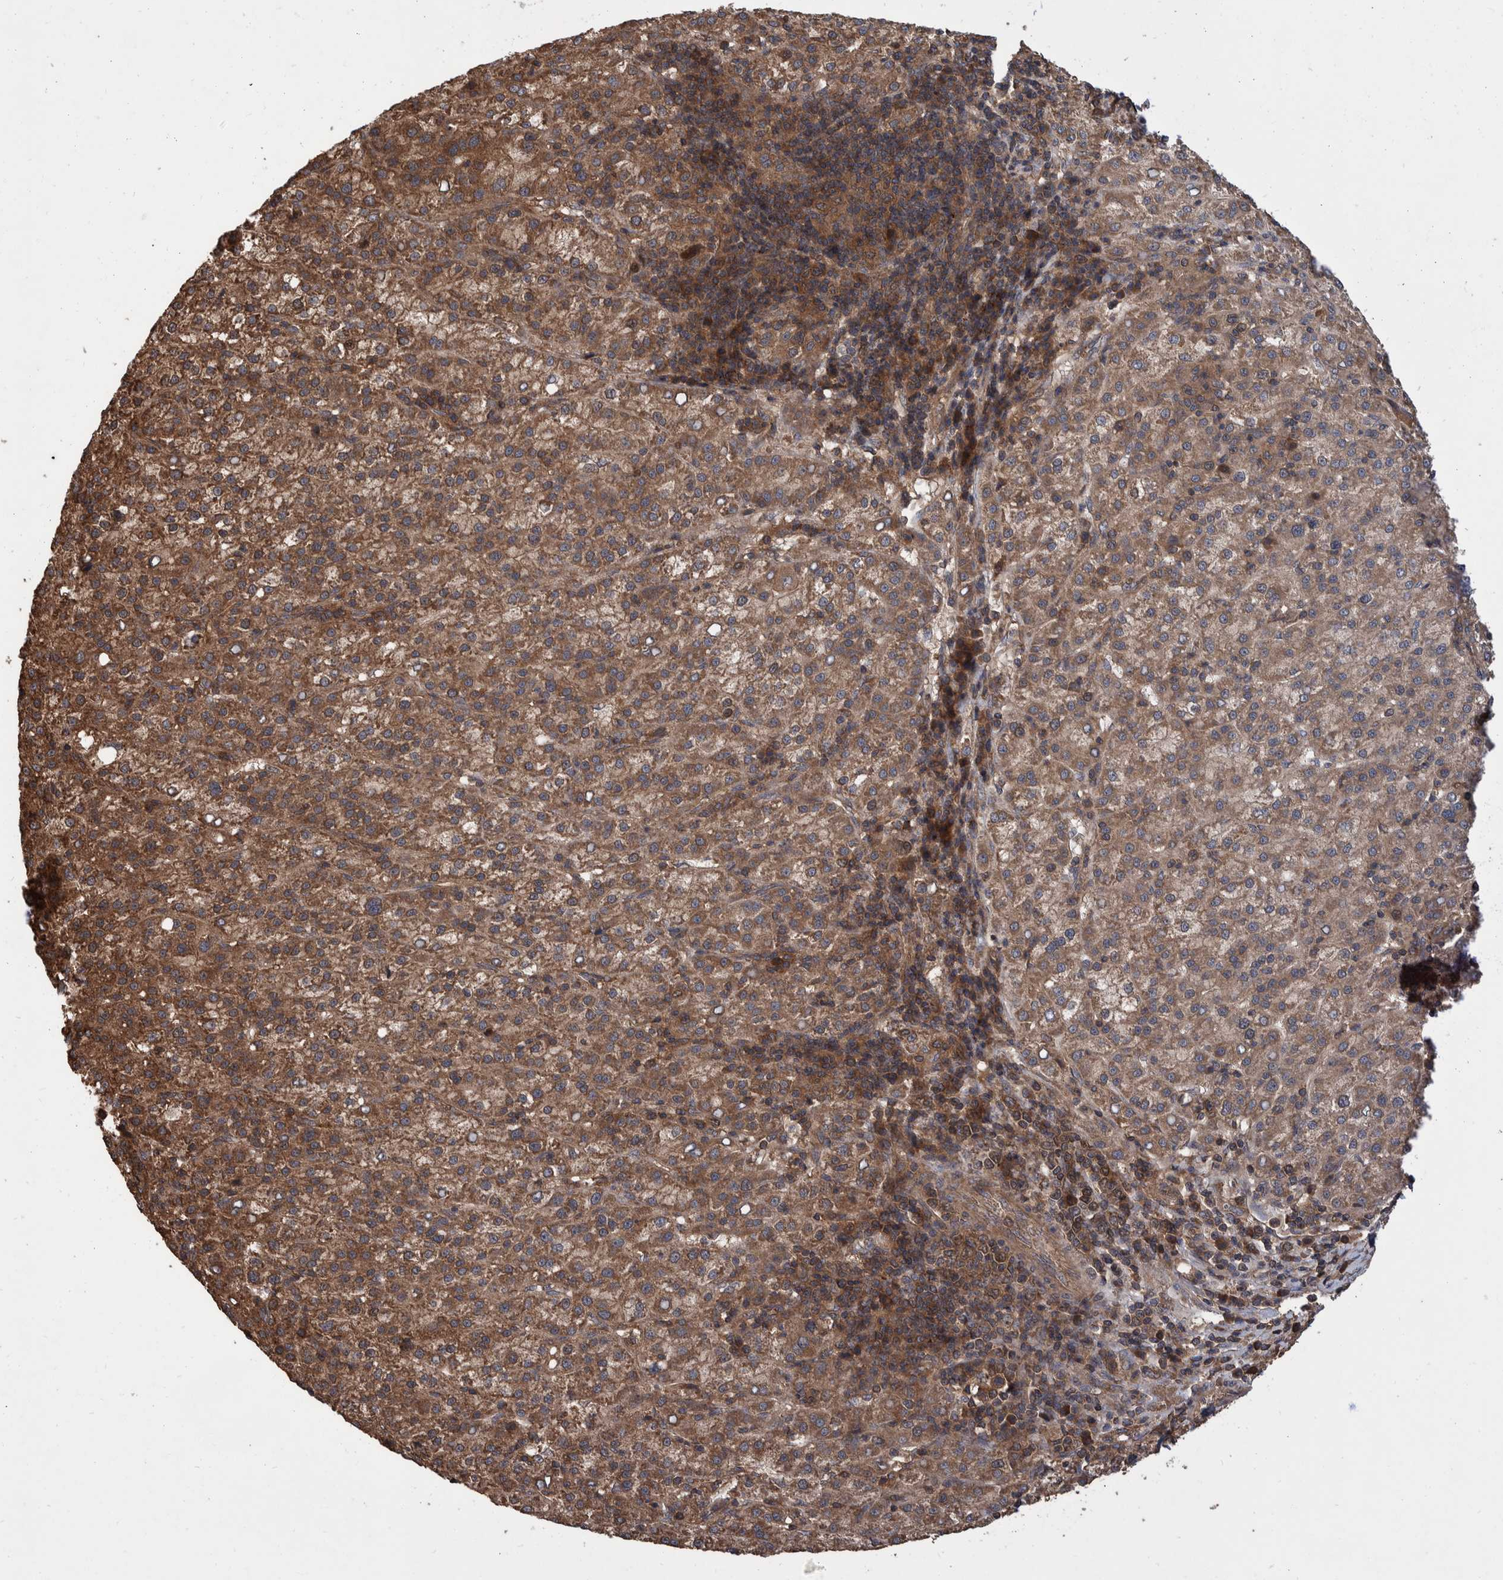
{"staining": {"intensity": "moderate", "quantity": ">75%", "location": "cytoplasmic/membranous"}, "tissue": "liver cancer", "cell_type": "Tumor cells", "image_type": "cancer", "snomed": [{"axis": "morphology", "description": "Carcinoma, Hepatocellular, NOS"}, {"axis": "topography", "description": "Liver"}], "caption": "Liver cancer stained for a protein displays moderate cytoplasmic/membranous positivity in tumor cells.", "gene": "VBP1", "patient": {"sex": "female", "age": 58}}